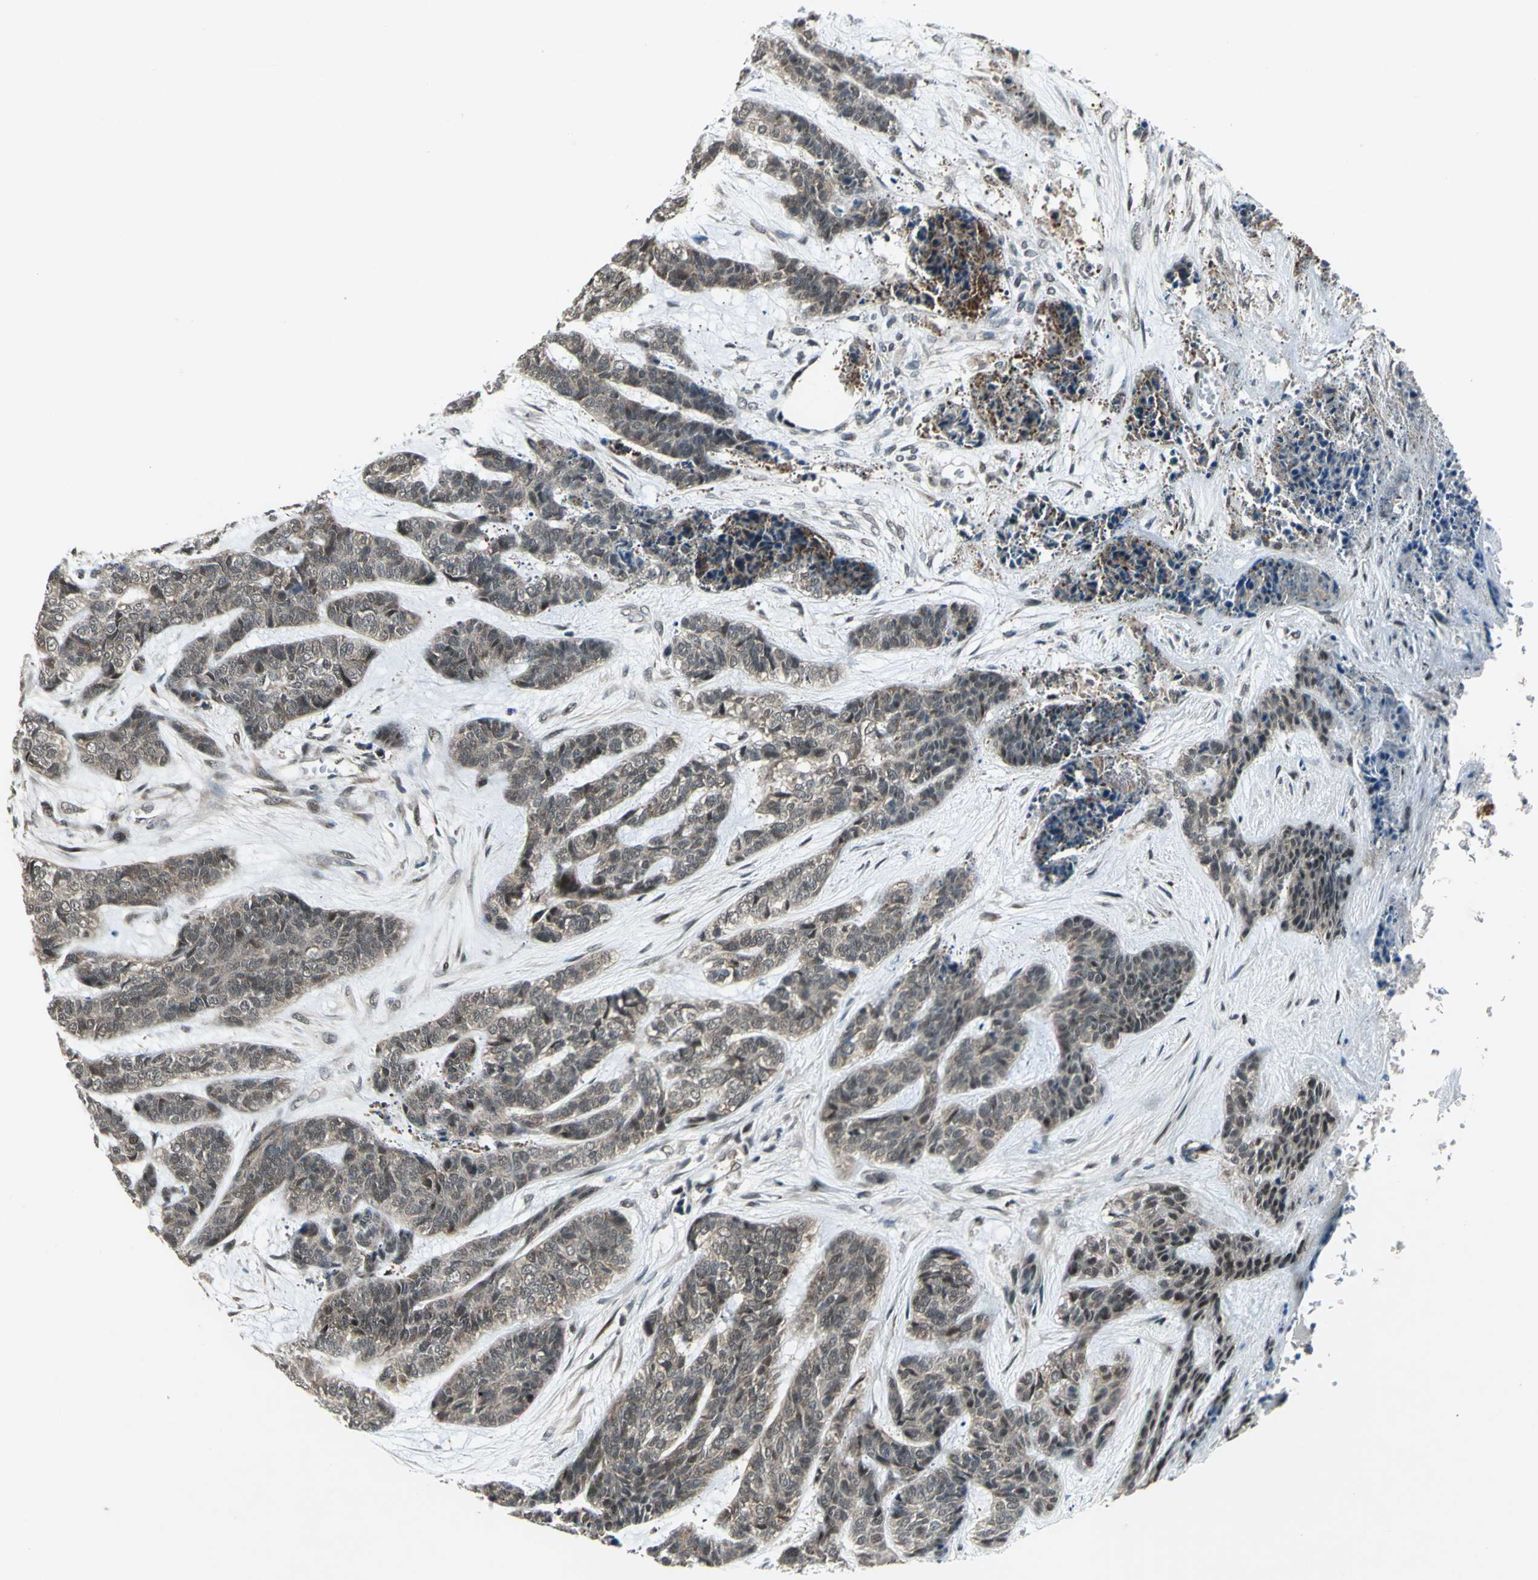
{"staining": {"intensity": "weak", "quantity": ">75%", "location": "cytoplasmic/membranous,nuclear"}, "tissue": "skin cancer", "cell_type": "Tumor cells", "image_type": "cancer", "snomed": [{"axis": "morphology", "description": "Basal cell carcinoma"}, {"axis": "topography", "description": "Skin"}], "caption": "DAB immunohistochemical staining of skin cancer demonstrates weak cytoplasmic/membranous and nuclear protein staining in about >75% of tumor cells.", "gene": "COPS5", "patient": {"sex": "female", "age": 64}}